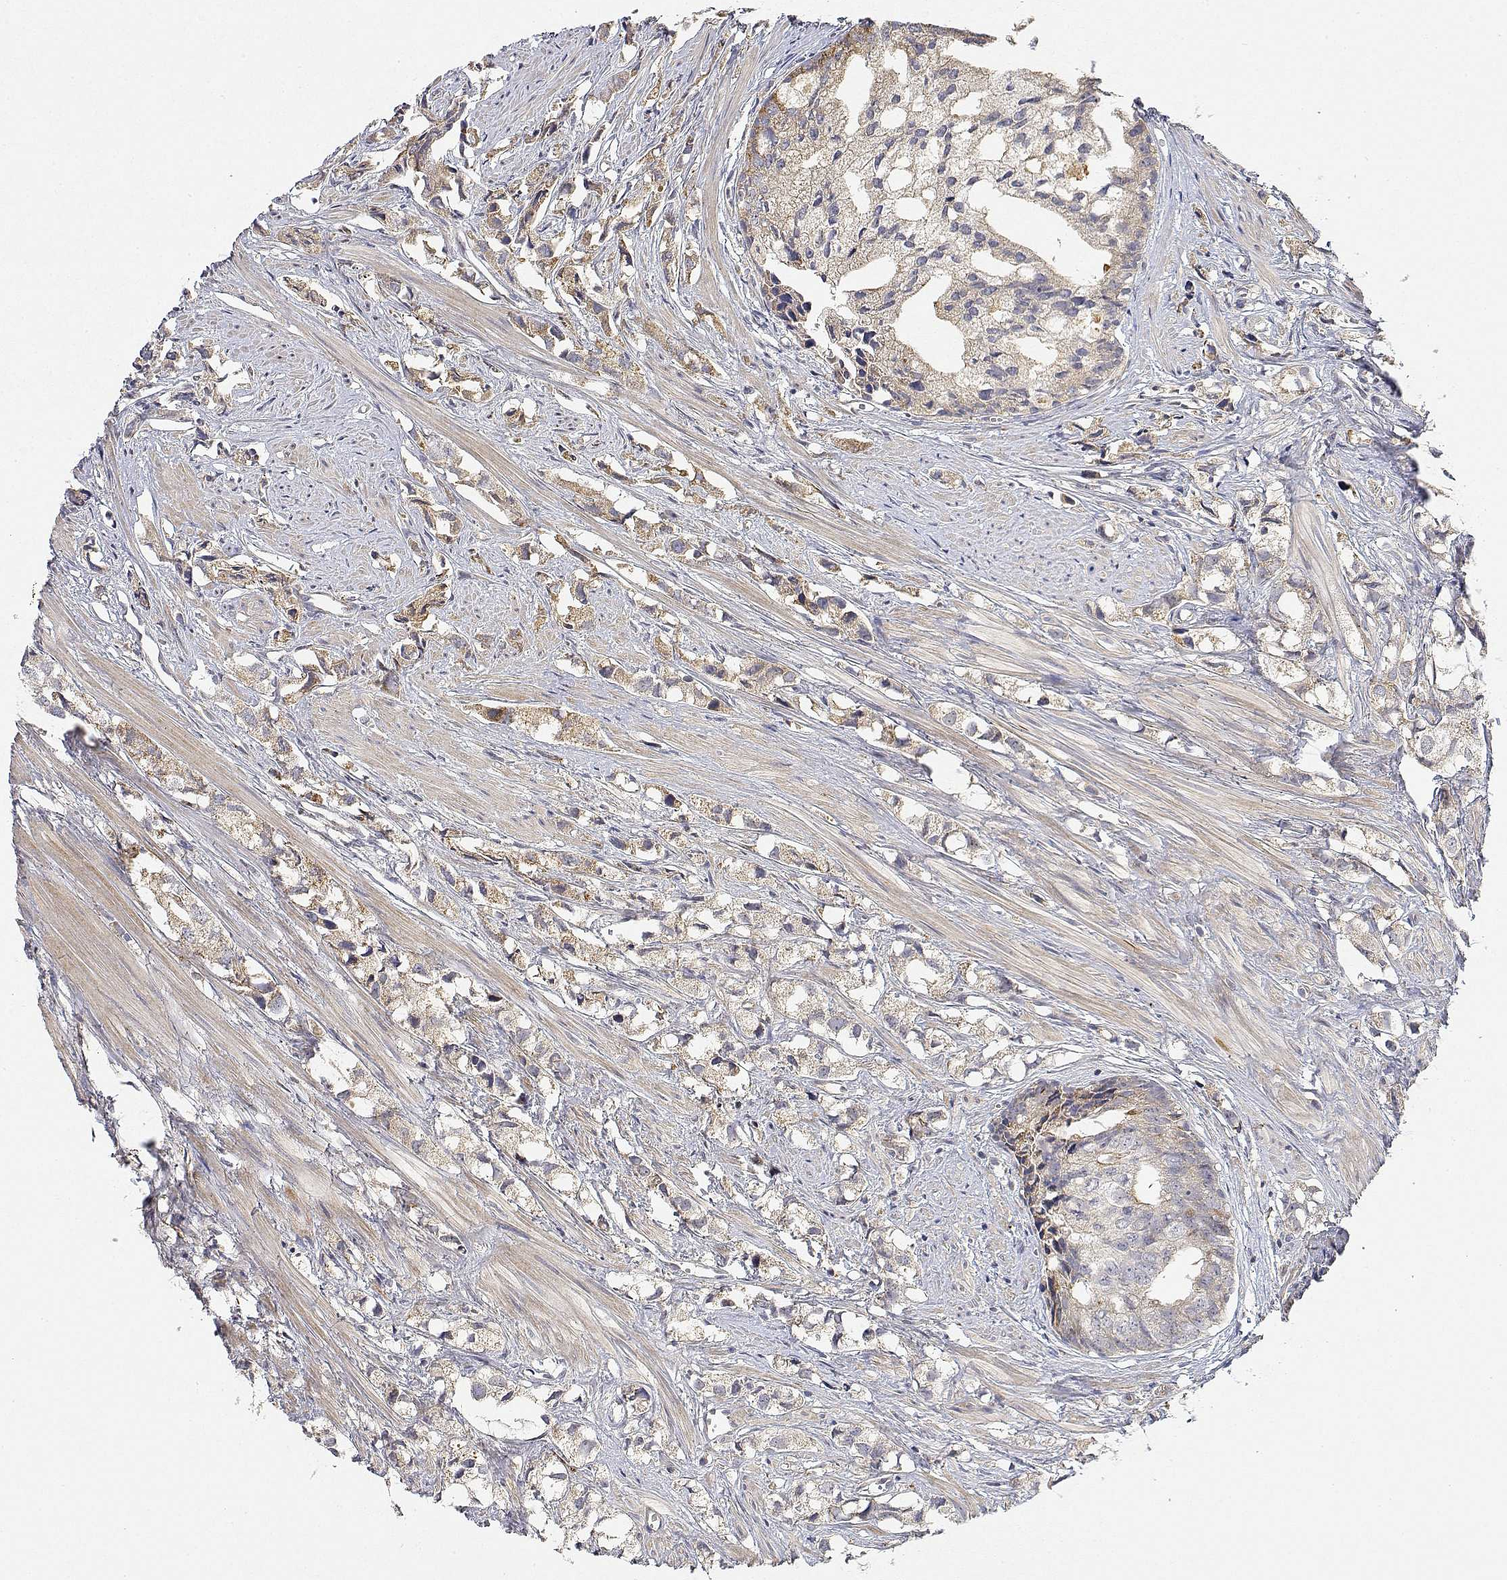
{"staining": {"intensity": "weak", "quantity": ">75%", "location": "cytoplasmic/membranous"}, "tissue": "prostate cancer", "cell_type": "Tumor cells", "image_type": "cancer", "snomed": [{"axis": "morphology", "description": "Adenocarcinoma, High grade"}, {"axis": "topography", "description": "Prostate"}], "caption": "Protein staining of prostate cancer (high-grade adenocarcinoma) tissue exhibits weak cytoplasmic/membranous staining in about >75% of tumor cells.", "gene": "LONRF3", "patient": {"sex": "male", "age": 58}}